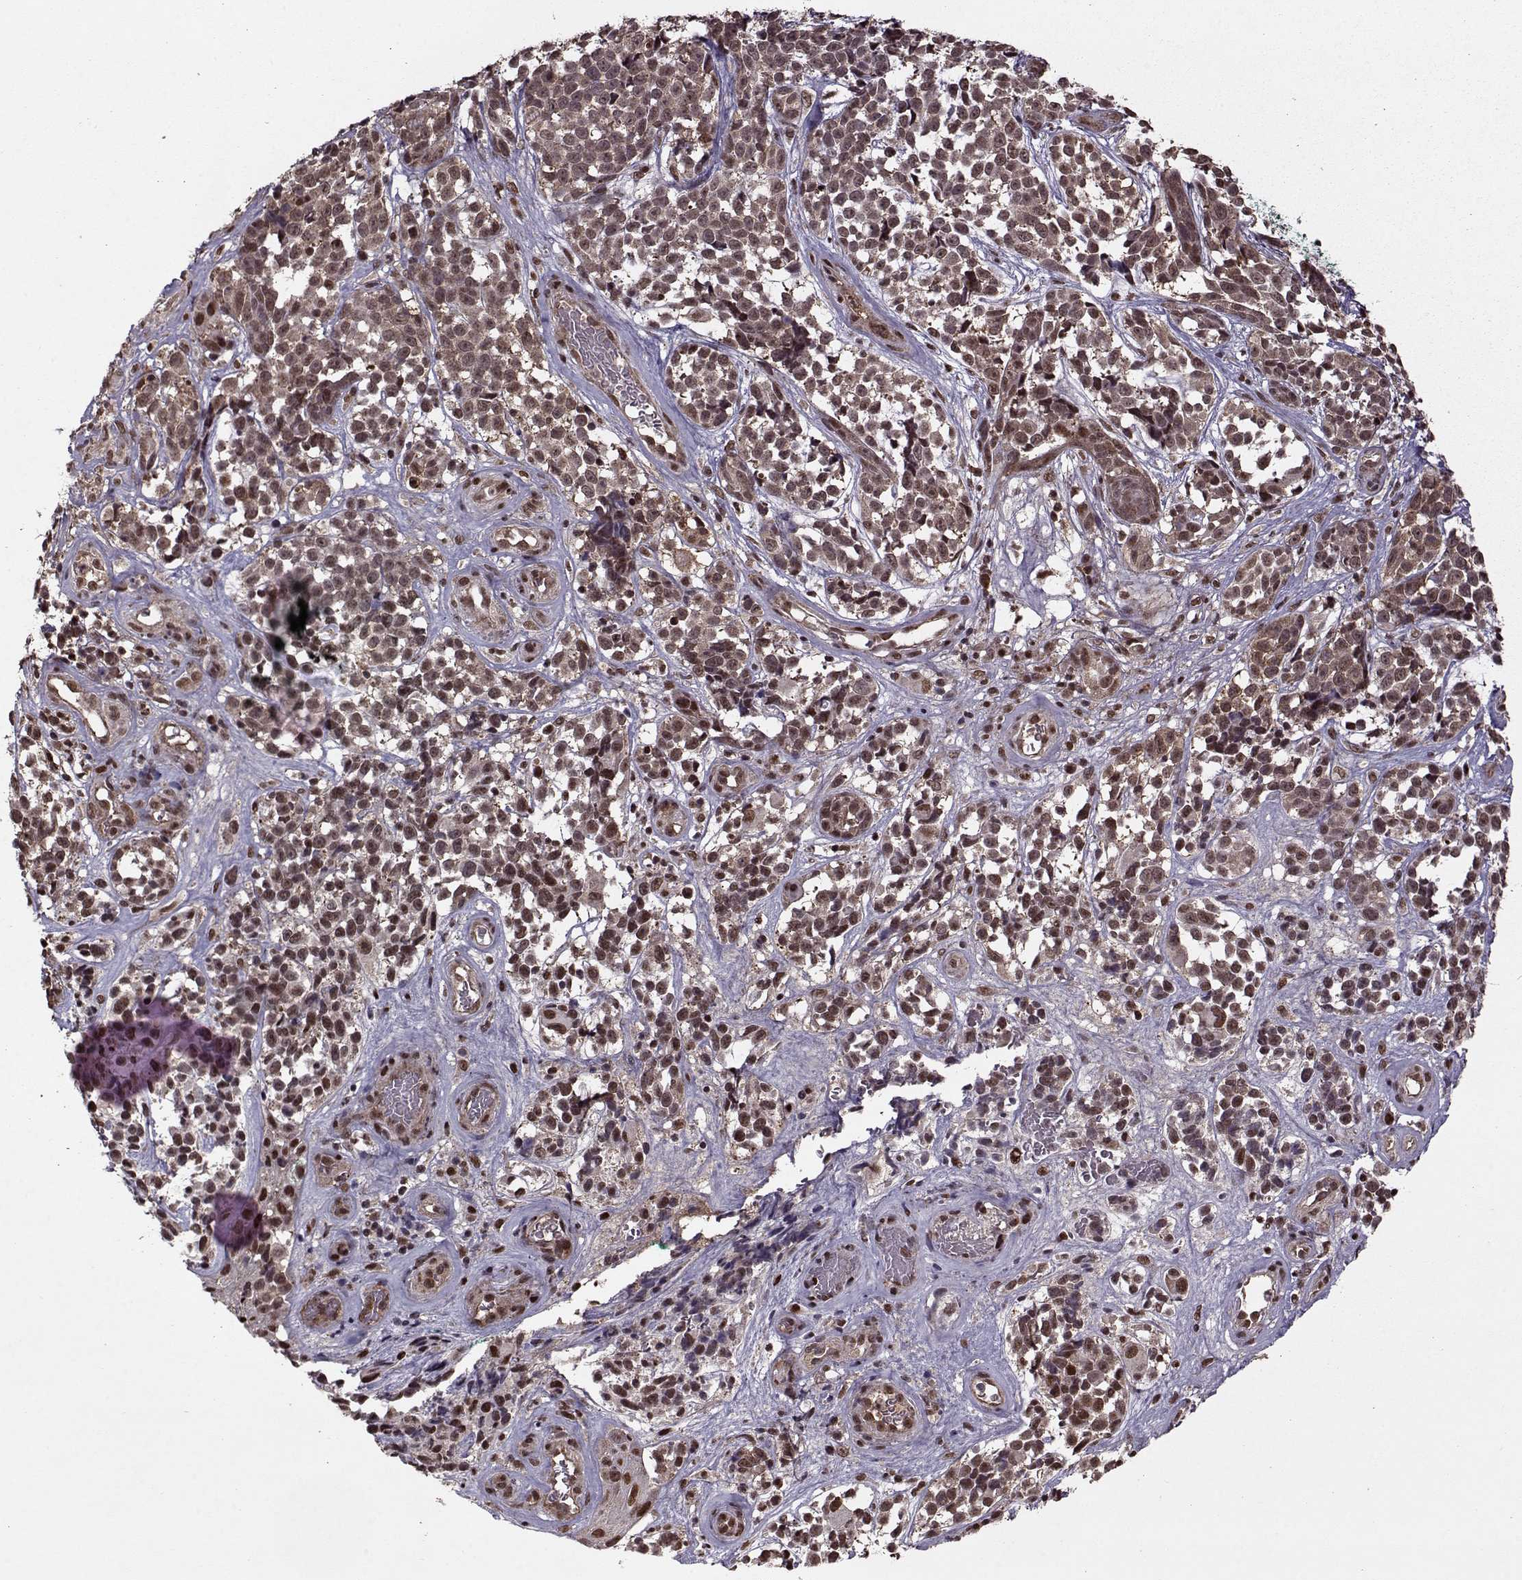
{"staining": {"intensity": "weak", "quantity": ">75%", "location": "cytoplasmic/membranous"}, "tissue": "melanoma", "cell_type": "Tumor cells", "image_type": "cancer", "snomed": [{"axis": "morphology", "description": "Malignant melanoma, NOS"}, {"axis": "topography", "description": "Skin"}], "caption": "The micrograph demonstrates immunohistochemical staining of melanoma. There is weak cytoplasmic/membranous staining is present in about >75% of tumor cells. Nuclei are stained in blue.", "gene": "PSMA7", "patient": {"sex": "female", "age": 88}}